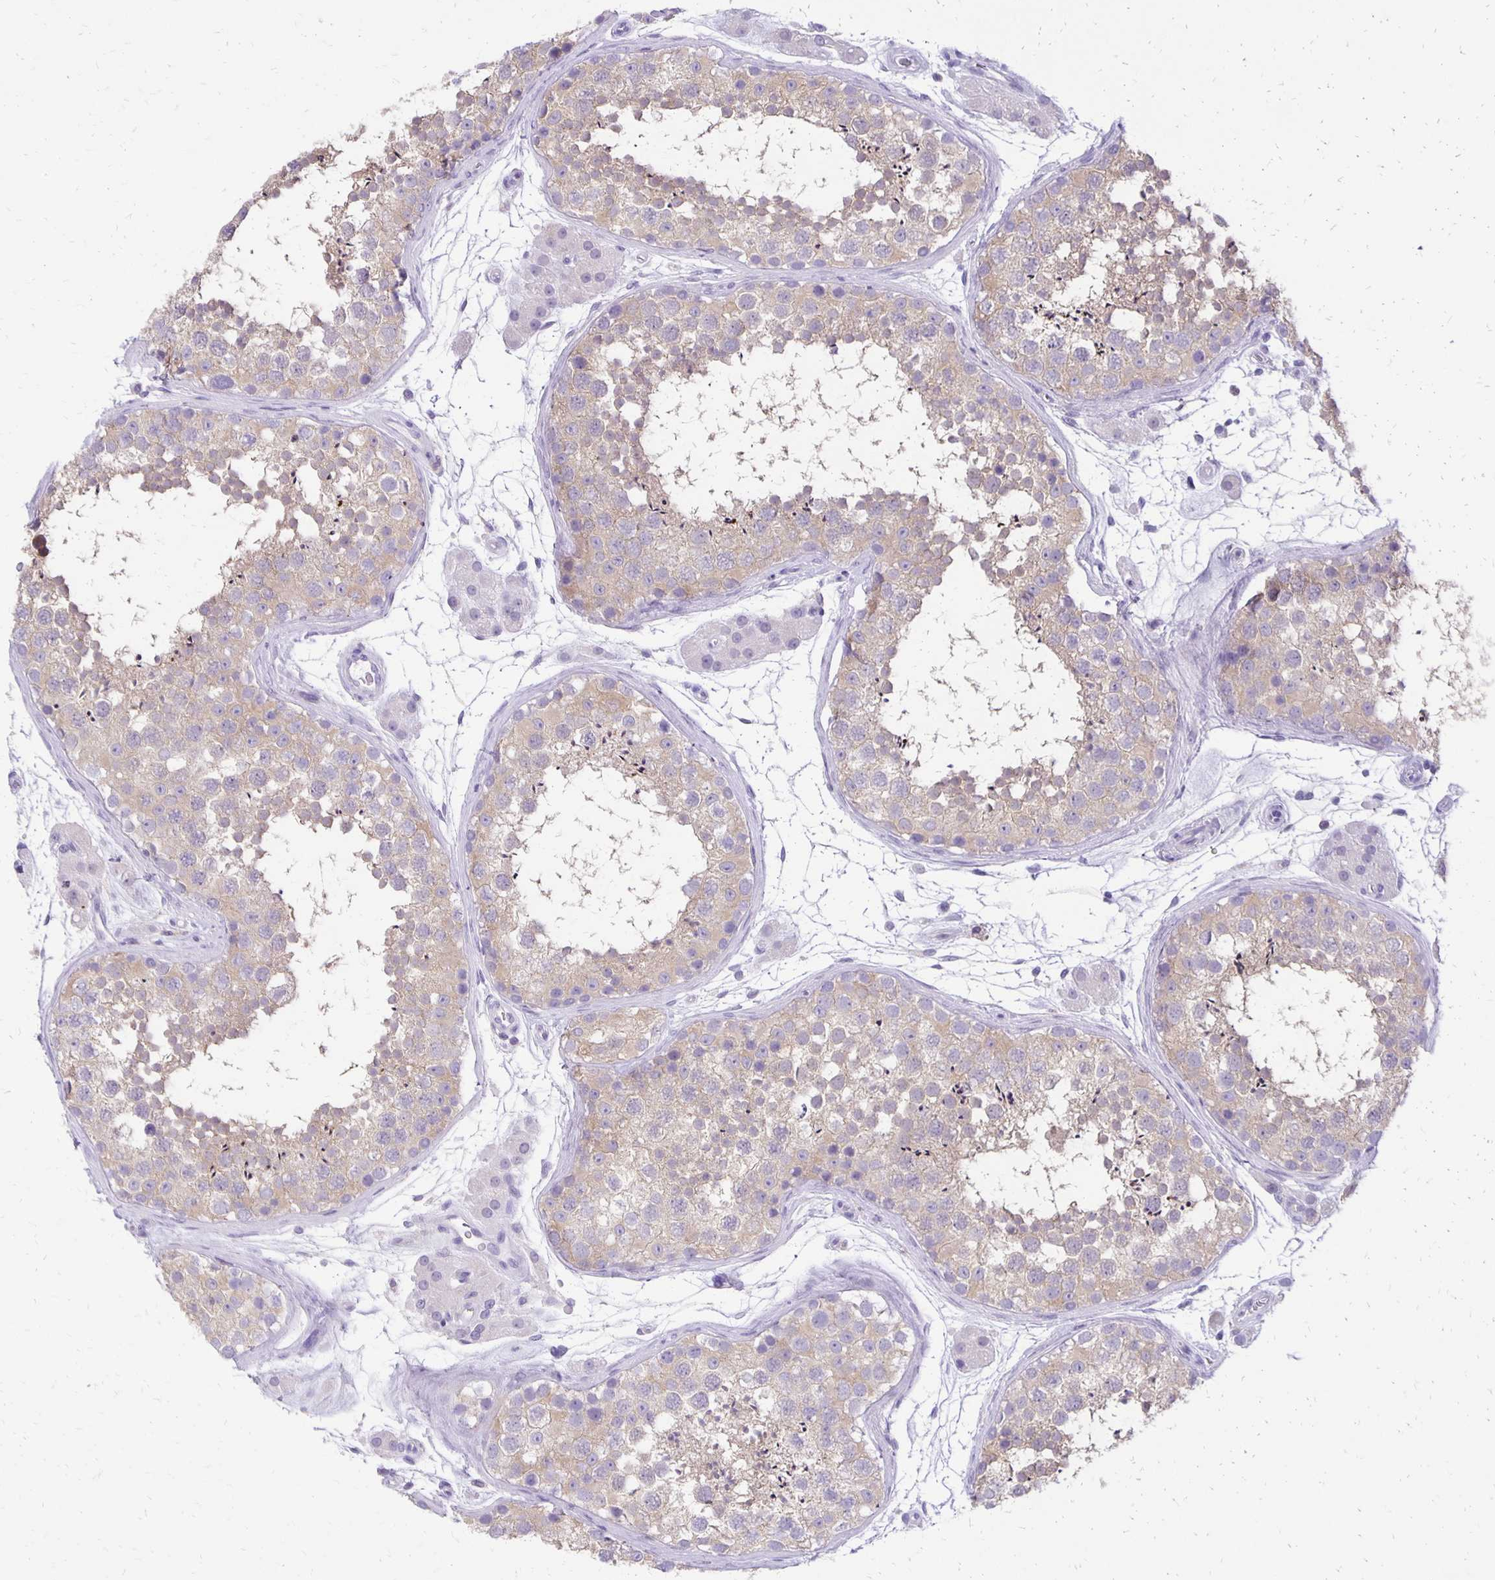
{"staining": {"intensity": "weak", "quantity": ">75%", "location": "cytoplasmic/membranous"}, "tissue": "testis", "cell_type": "Cells in seminiferous ducts", "image_type": "normal", "snomed": [{"axis": "morphology", "description": "Normal tissue, NOS"}, {"axis": "topography", "description": "Testis"}], "caption": "The image displays staining of unremarkable testis, revealing weak cytoplasmic/membranous protein expression (brown color) within cells in seminiferous ducts.", "gene": "ANKRD45", "patient": {"sex": "male", "age": 41}}